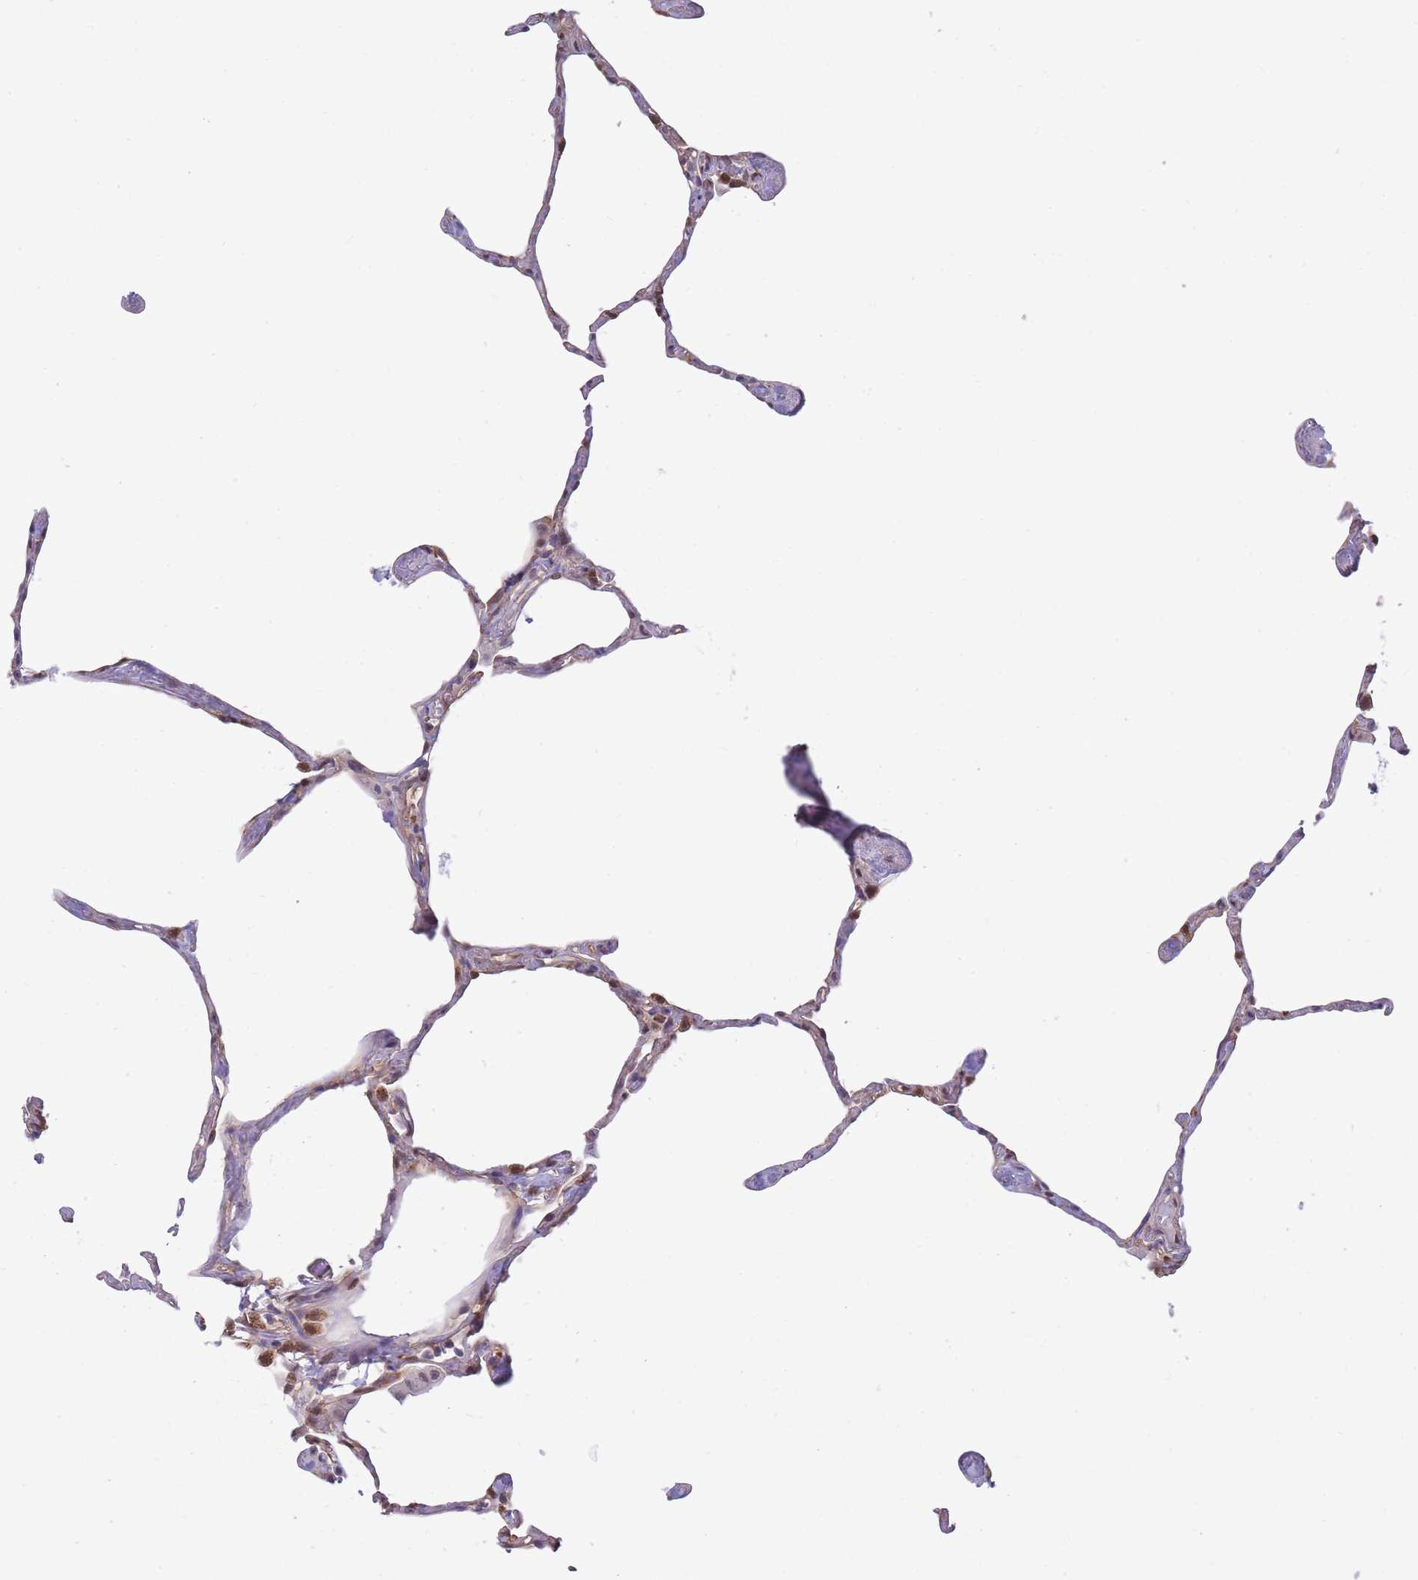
{"staining": {"intensity": "negative", "quantity": "none", "location": "none"}, "tissue": "lung", "cell_type": "Alveolar cells", "image_type": "normal", "snomed": [{"axis": "morphology", "description": "Normal tissue, NOS"}, {"axis": "topography", "description": "Lung"}], "caption": "Alveolar cells show no significant expression in benign lung. (Immunohistochemistry, brightfield microscopy, high magnification).", "gene": "NSFL1C", "patient": {"sex": "male", "age": 65}}